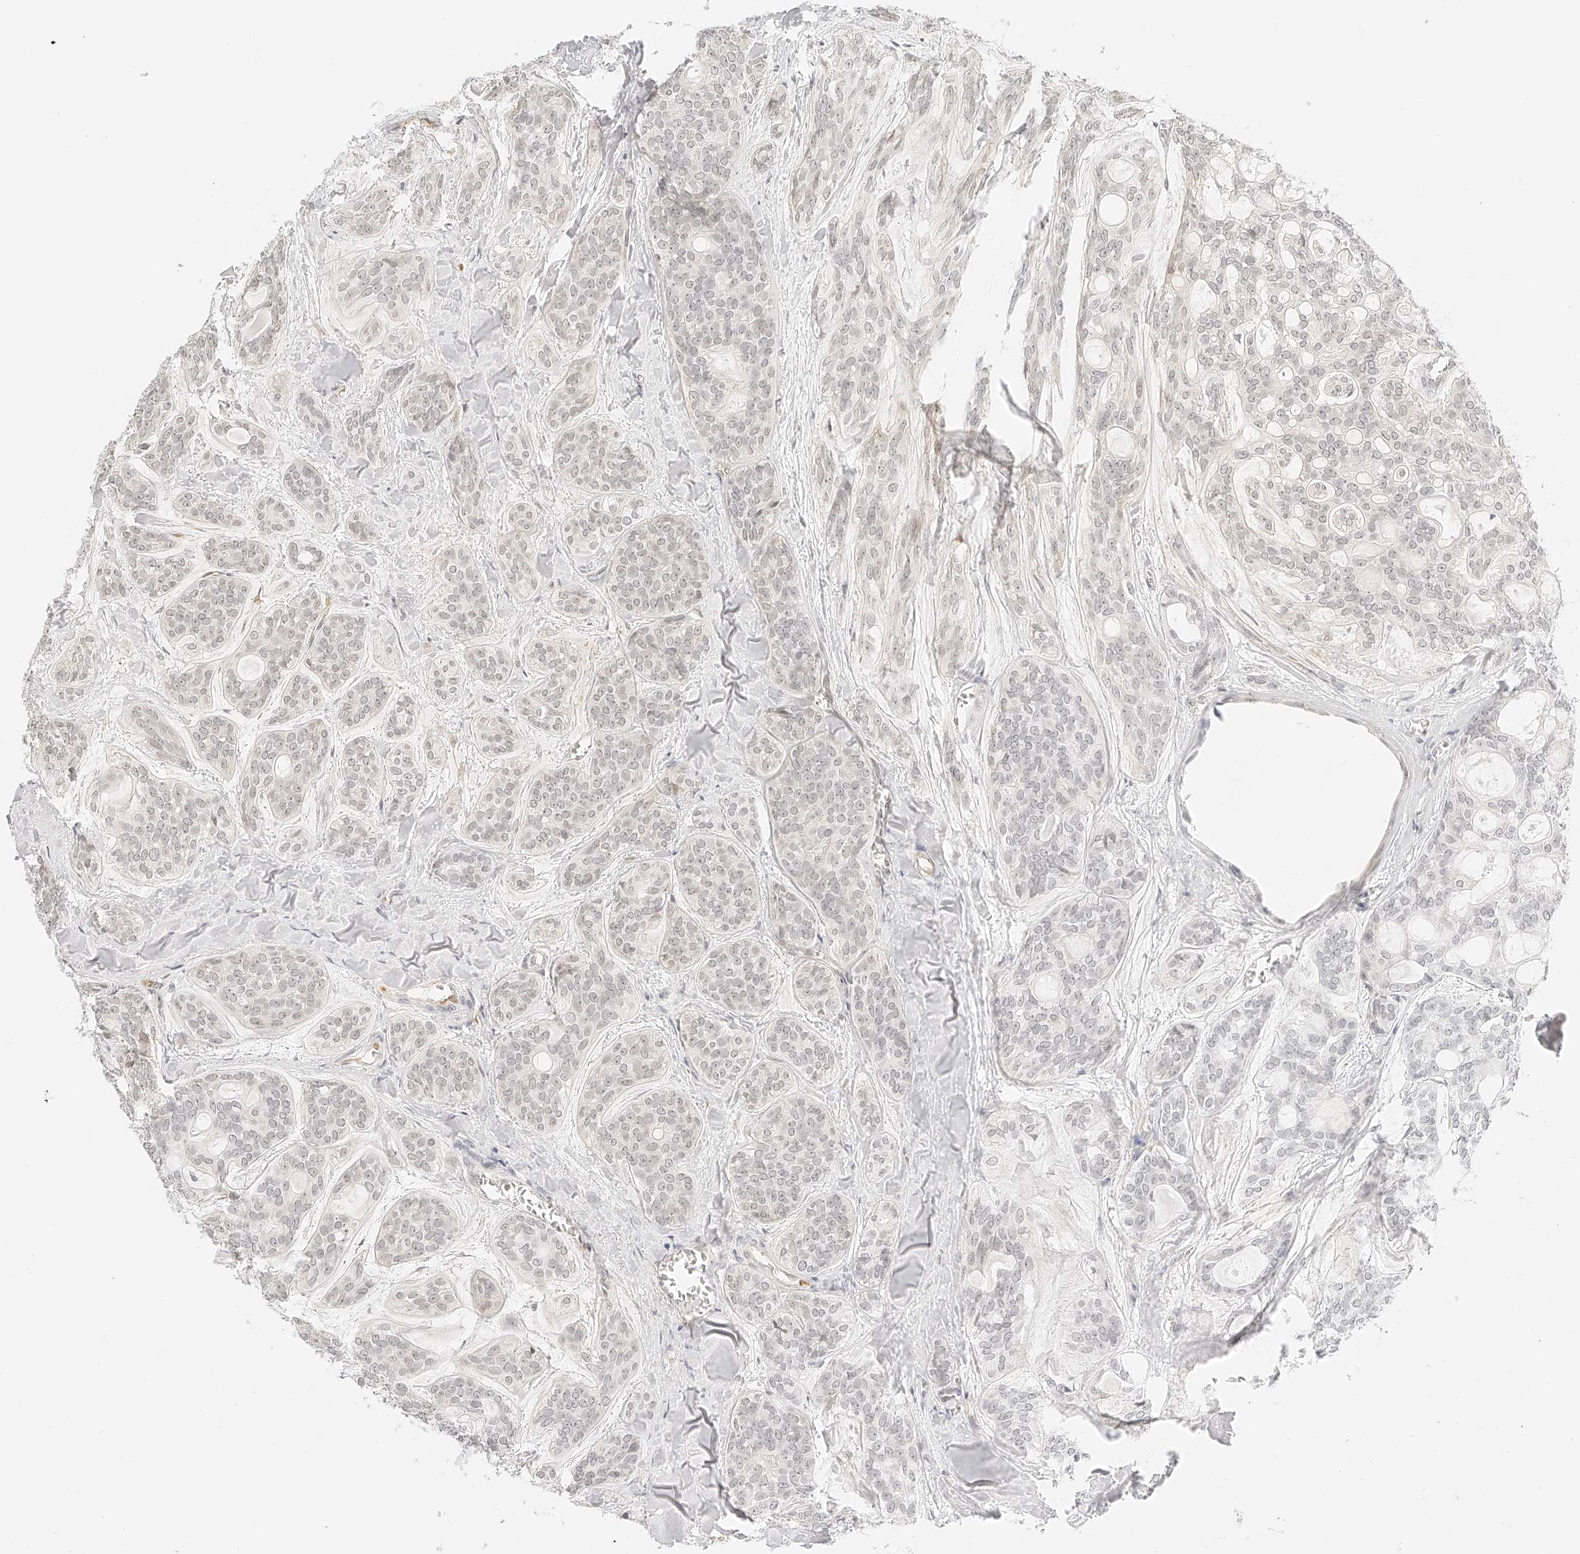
{"staining": {"intensity": "negative", "quantity": "none", "location": "none"}, "tissue": "head and neck cancer", "cell_type": "Tumor cells", "image_type": "cancer", "snomed": [{"axis": "morphology", "description": "Adenocarcinoma, NOS"}, {"axis": "topography", "description": "Head-Neck"}], "caption": "A high-resolution histopathology image shows IHC staining of head and neck adenocarcinoma, which shows no significant staining in tumor cells.", "gene": "ZFP69", "patient": {"sex": "male", "age": 66}}